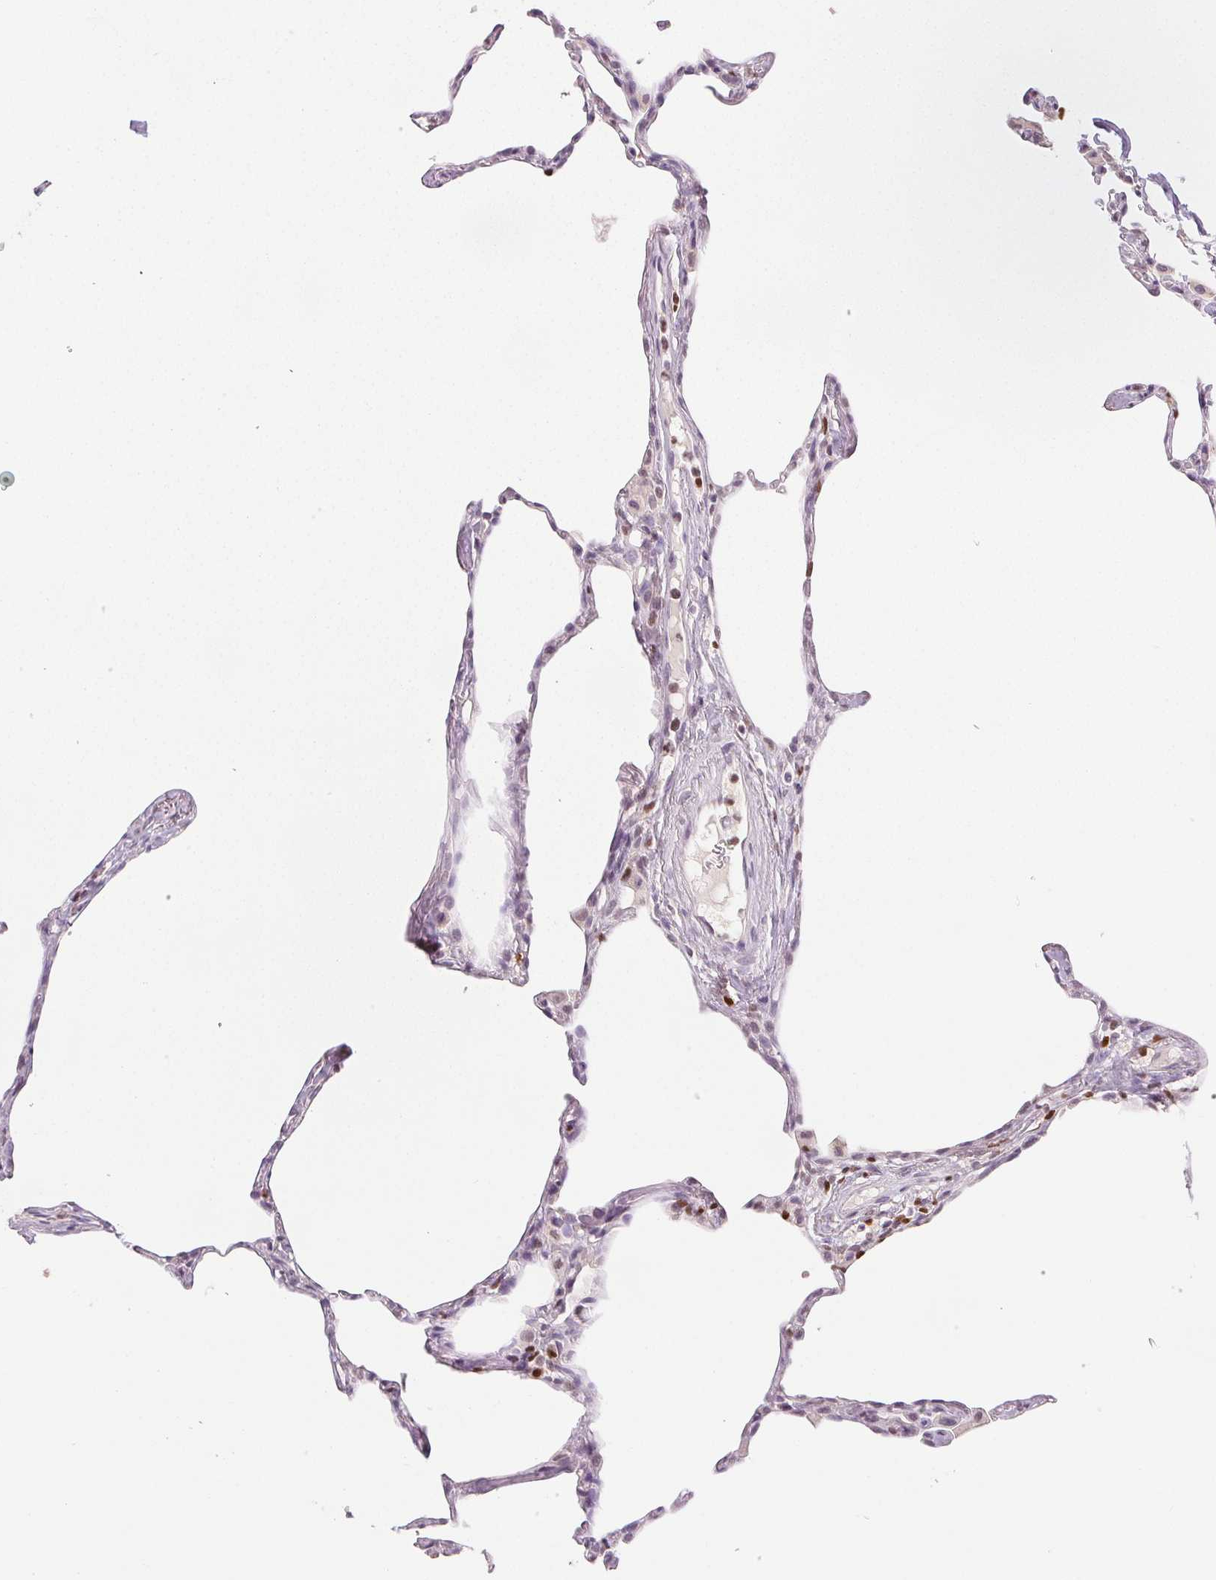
{"staining": {"intensity": "negative", "quantity": "none", "location": "none"}, "tissue": "lung", "cell_type": "Alveolar cells", "image_type": "normal", "snomed": [{"axis": "morphology", "description": "Normal tissue, NOS"}, {"axis": "topography", "description": "Lung"}], "caption": "Immunohistochemical staining of unremarkable human lung reveals no significant expression in alveolar cells. (DAB immunohistochemistry (IHC) visualized using brightfield microscopy, high magnification).", "gene": "RUNX2", "patient": {"sex": "male", "age": 65}}